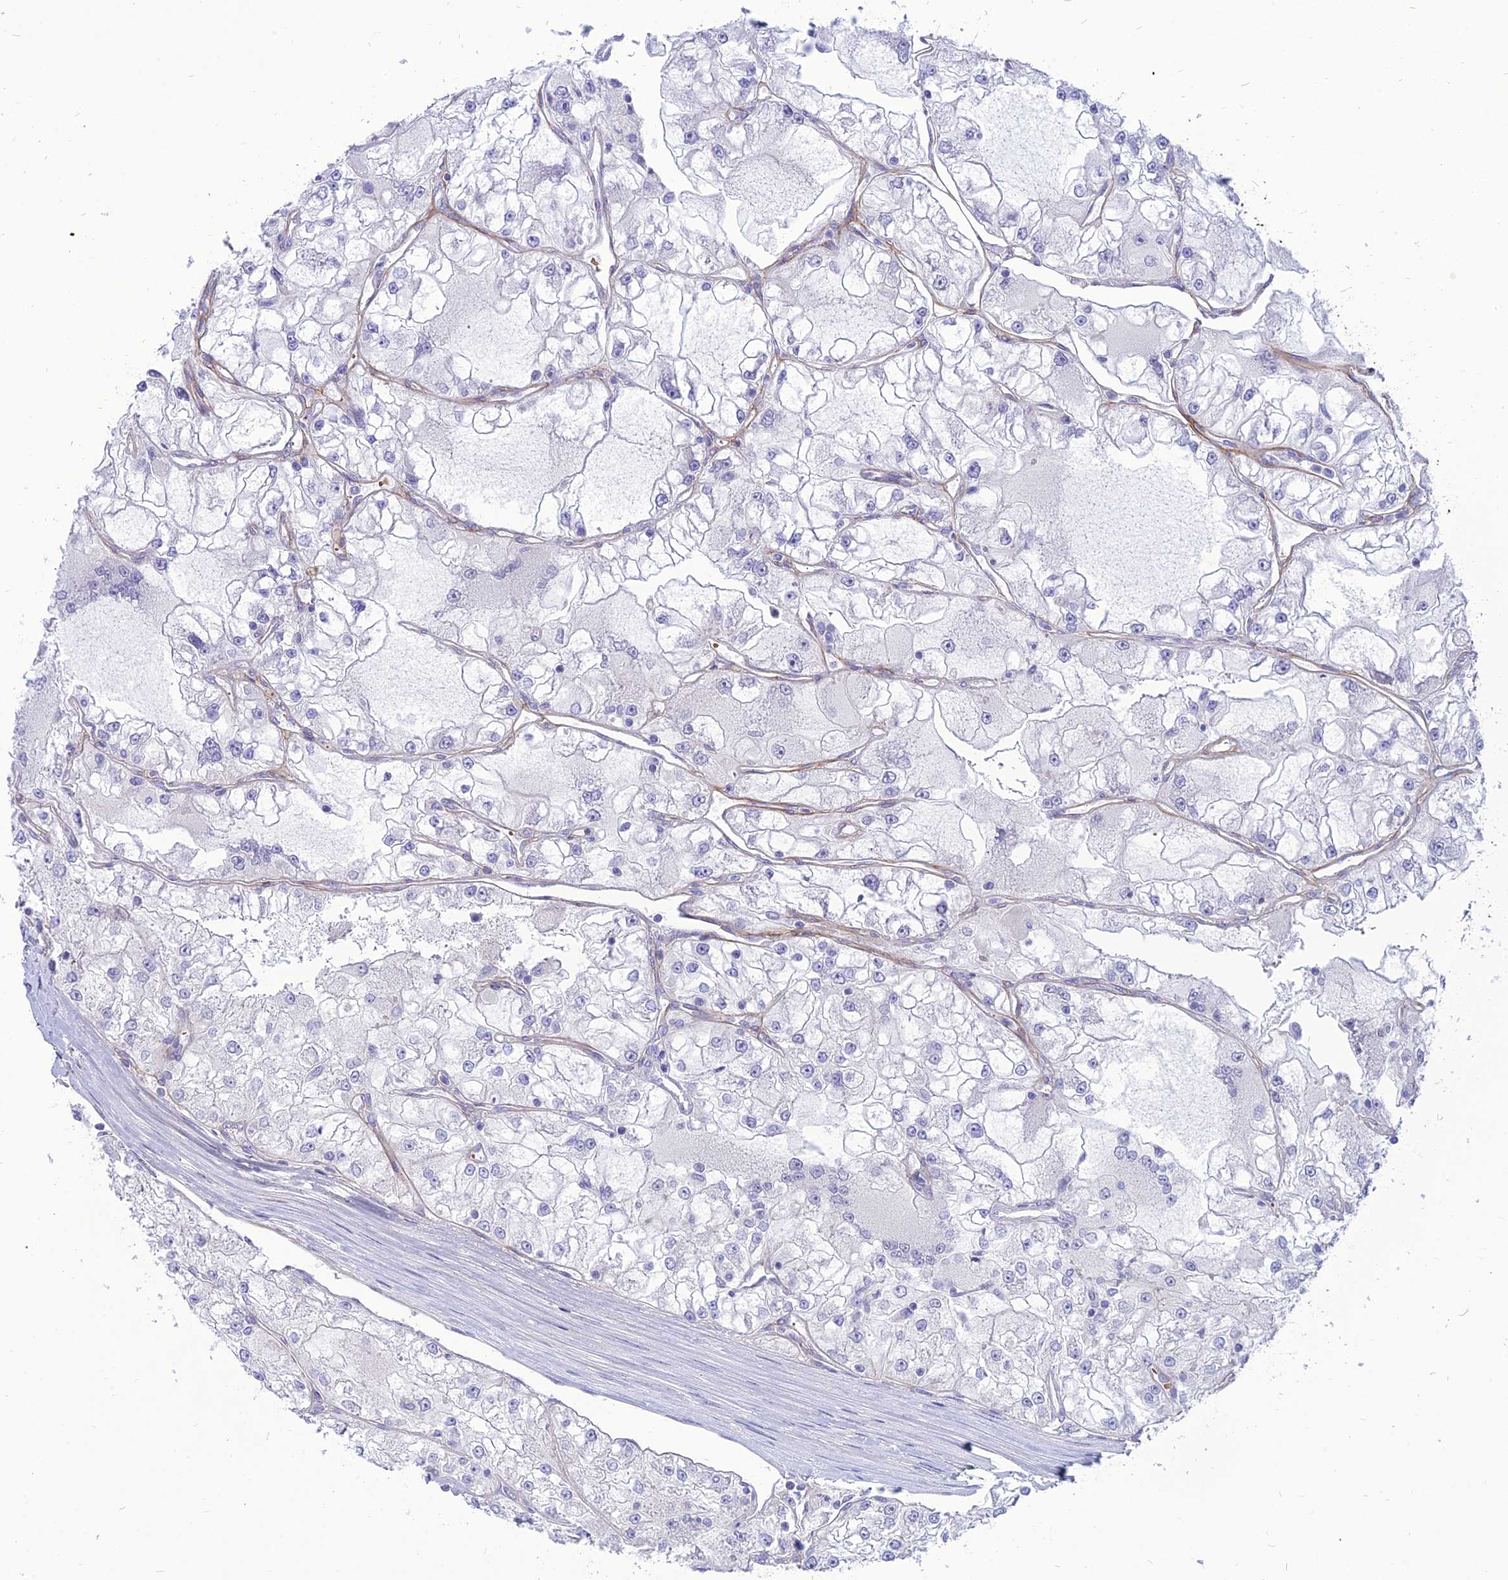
{"staining": {"intensity": "negative", "quantity": "none", "location": "none"}, "tissue": "renal cancer", "cell_type": "Tumor cells", "image_type": "cancer", "snomed": [{"axis": "morphology", "description": "Adenocarcinoma, NOS"}, {"axis": "topography", "description": "Kidney"}], "caption": "This is a histopathology image of immunohistochemistry (IHC) staining of renal adenocarcinoma, which shows no positivity in tumor cells.", "gene": "MBD3L1", "patient": {"sex": "female", "age": 72}}